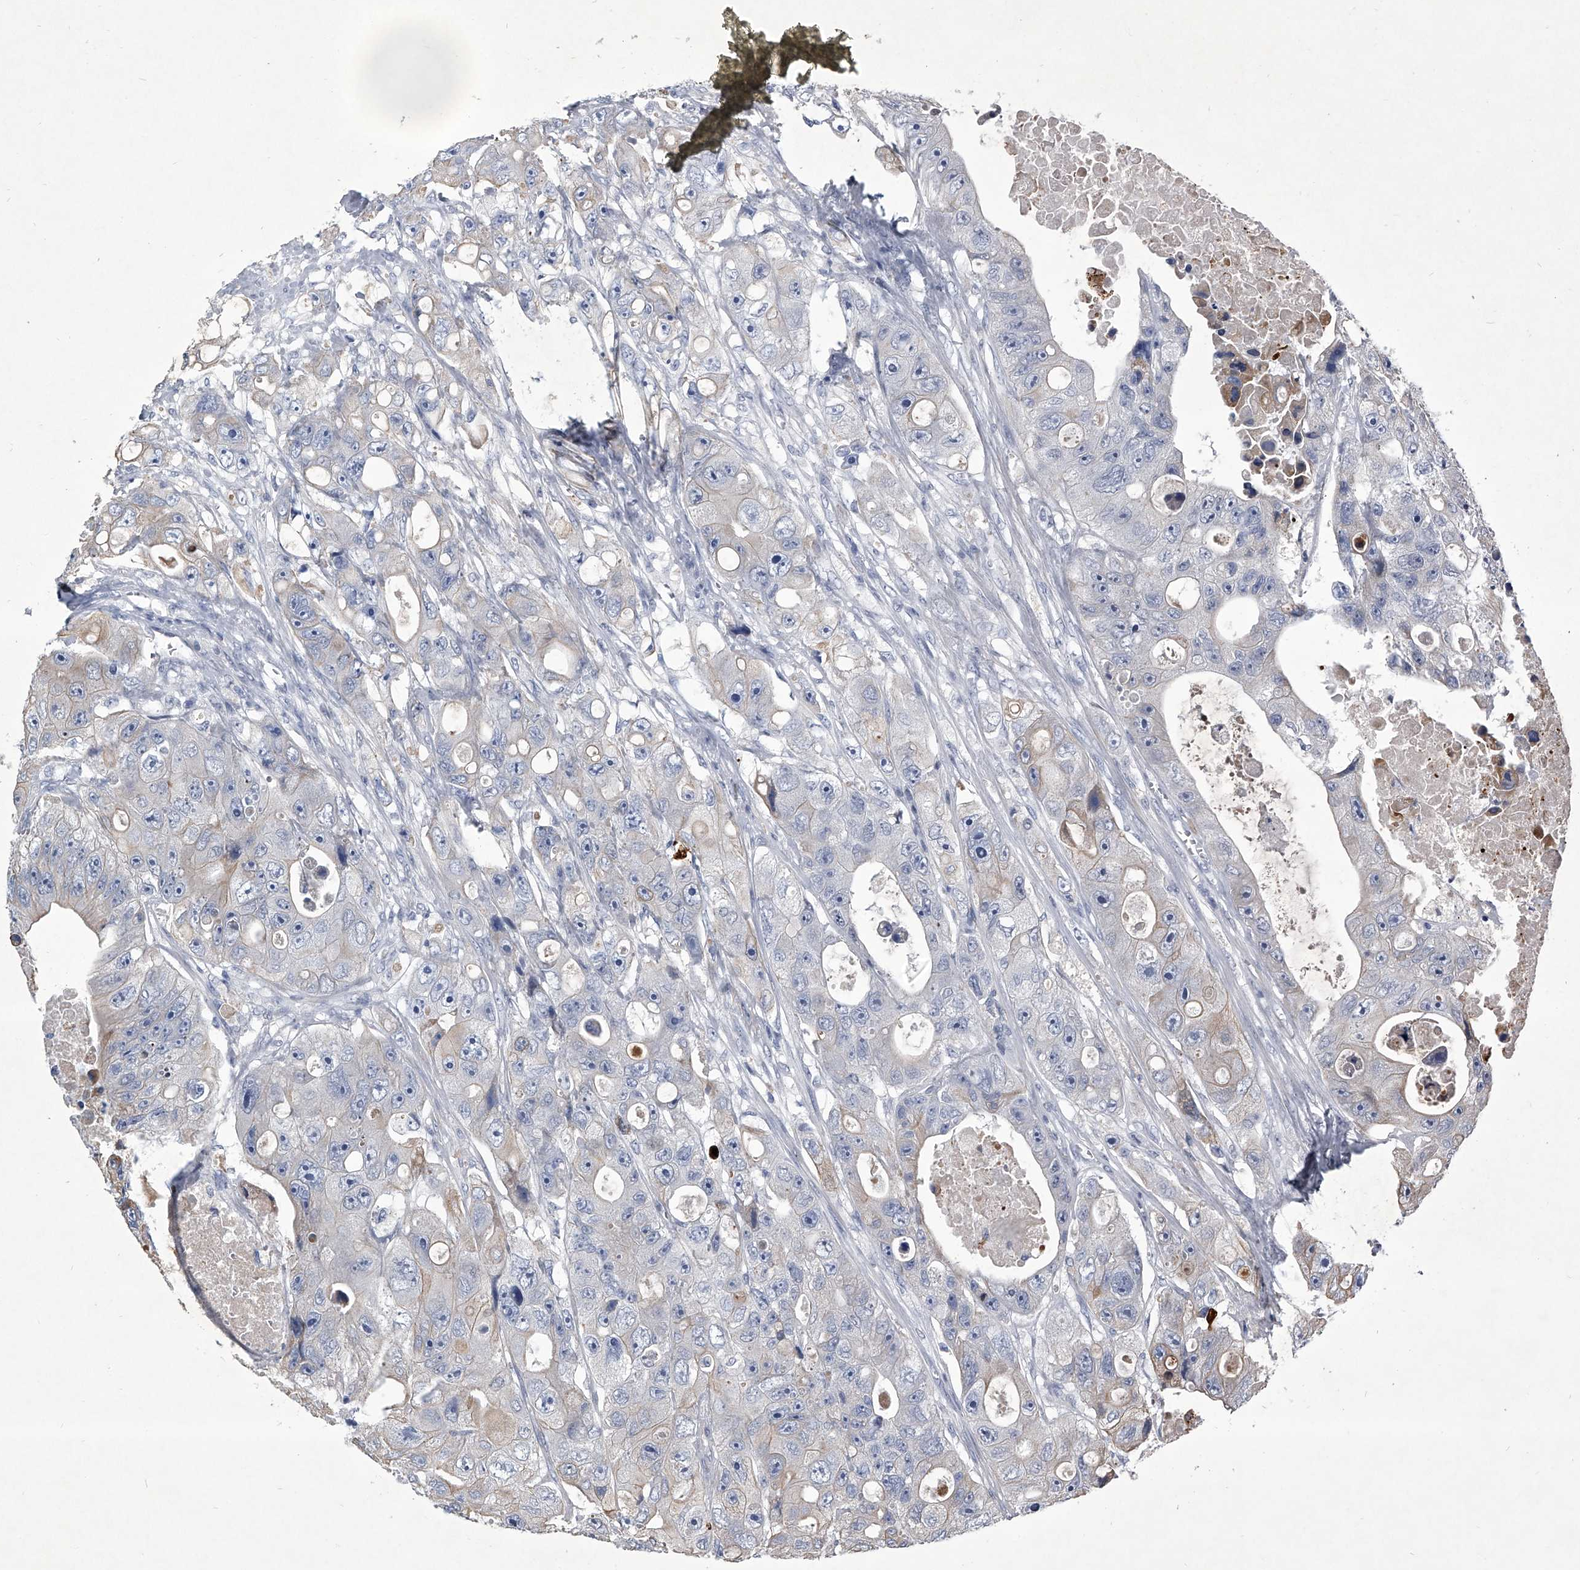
{"staining": {"intensity": "weak", "quantity": "<25%", "location": "cytoplasmic/membranous"}, "tissue": "colorectal cancer", "cell_type": "Tumor cells", "image_type": "cancer", "snomed": [{"axis": "morphology", "description": "Adenocarcinoma, NOS"}, {"axis": "topography", "description": "Colon"}], "caption": "Colorectal adenocarcinoma was stained to show a protein in brown. There is no significant expression in tumor cells.", "gene": "ZNF76", "patient": {"sex": "female", "age": 46}}